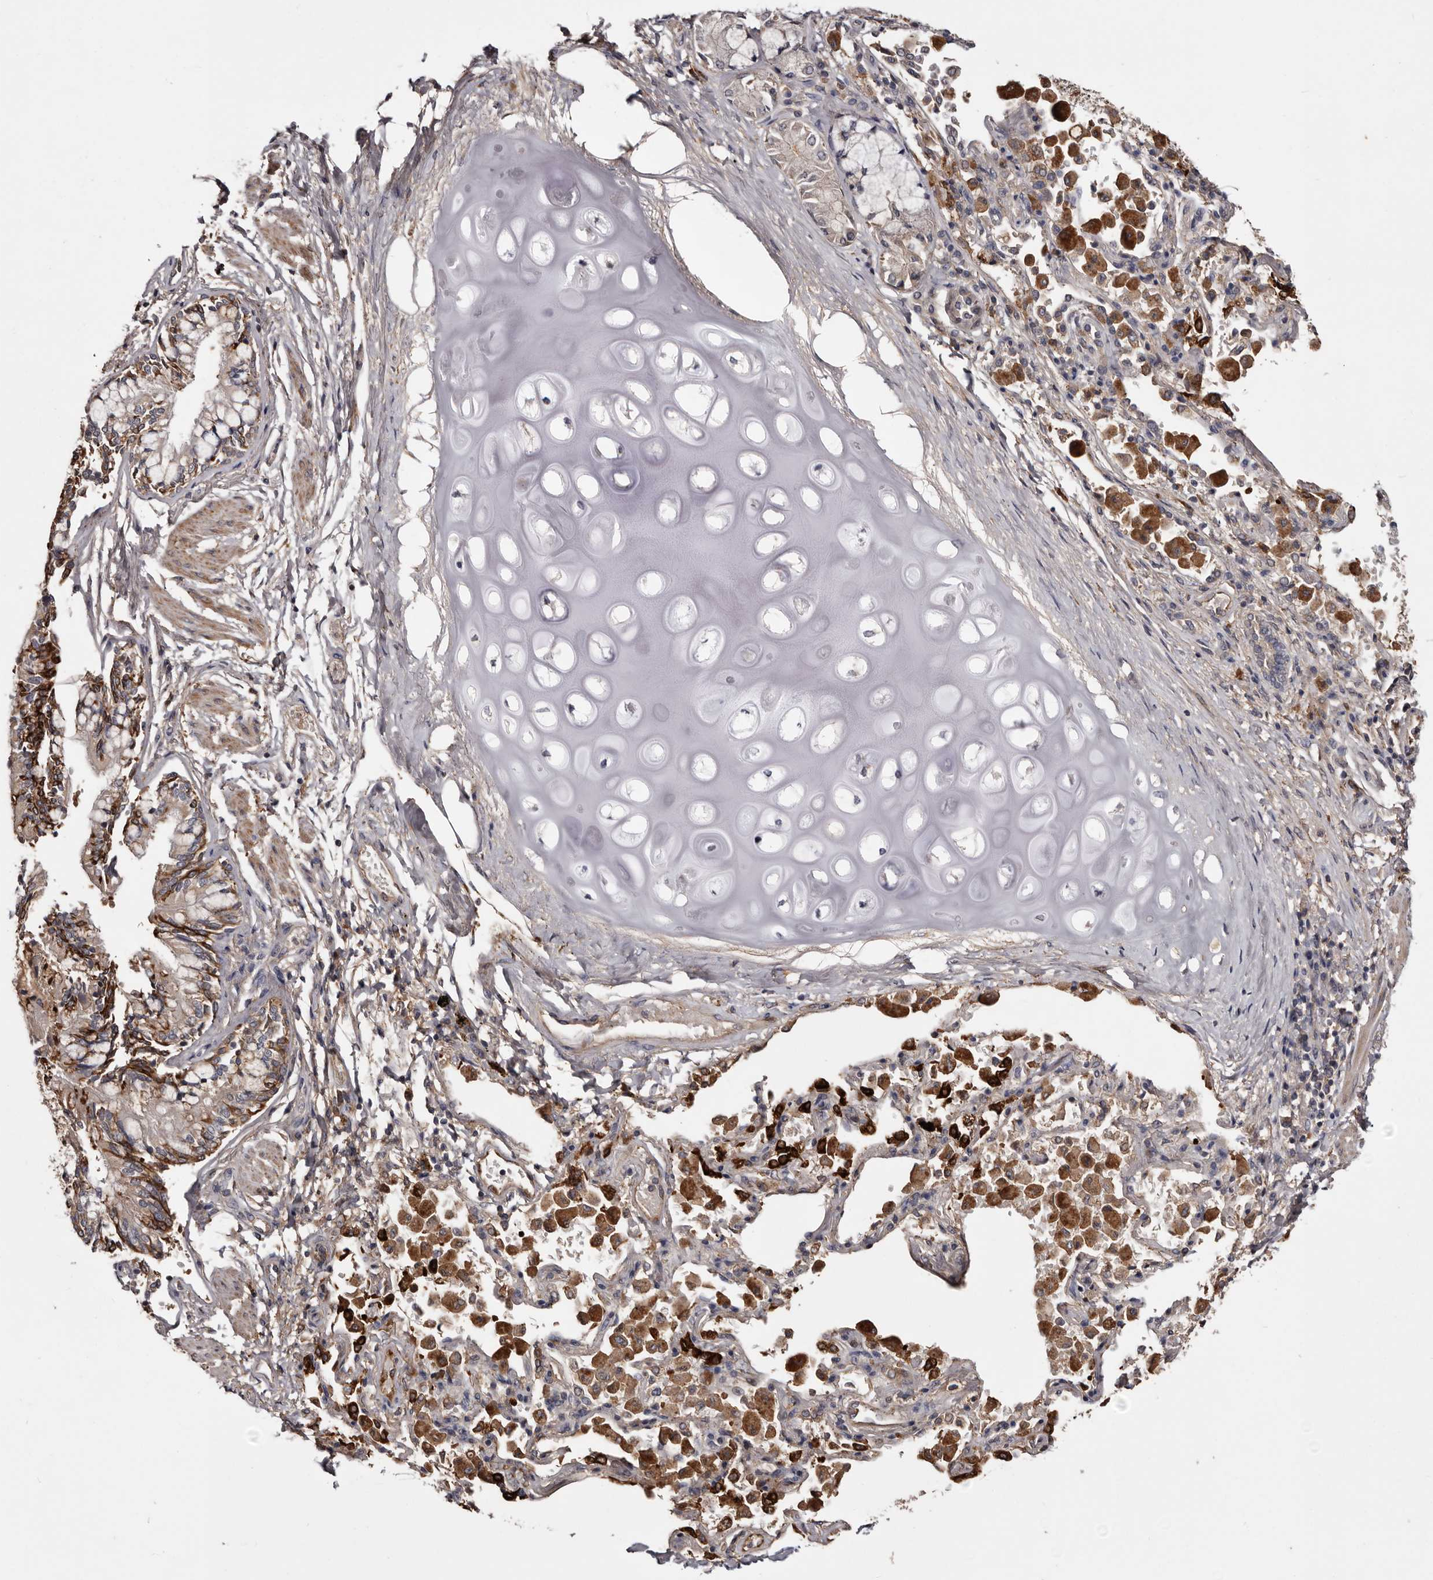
{"staining": {"intensity": "moderate", "quantity": "<25%", "location": "cytoplasmic/membranous"}, "tissue": "bronchus", "cell_type": "Respiratory epithelial cells", "image_type": "normal", "snomed": [{"axis": "morphology", "description": "Normal tissue, NOS"}, {"axis": "morphology", "description": "Inflammation, NOS"}, {"axis": "topography", "description": "Lung"}], "caption": "IHC of normal human bronchus demonstrates low levels of moderate cytoplasmic/membranous staining in approximately <25% of respiratory epithelial cells. The protein is shown in brown color, while the nuclei are stained blue.", "gene": "CYP1B1", "patient": {"sex": "female", "age": 46}}